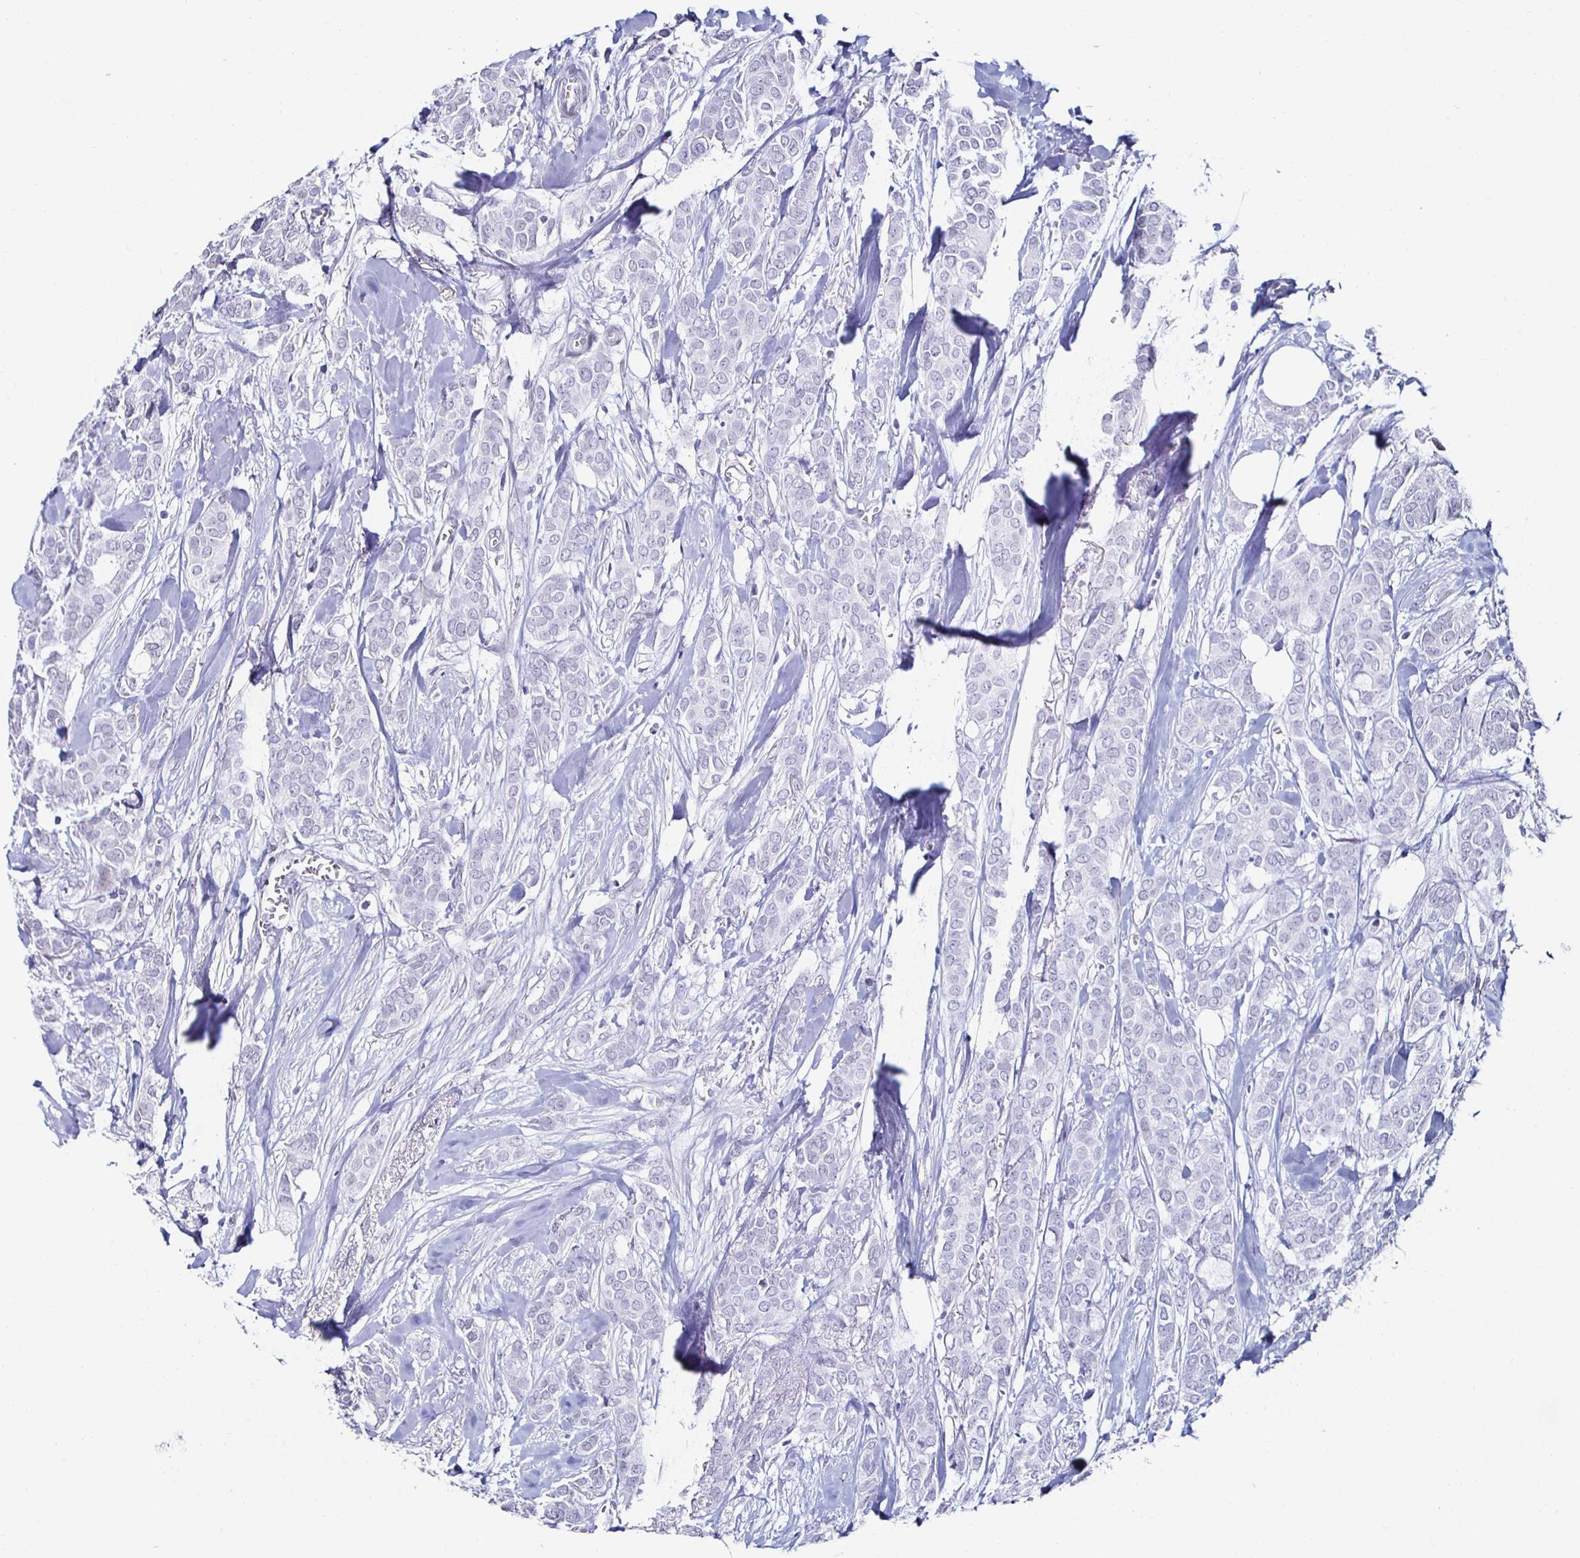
{"staining": {"intensity": "negative", "quantity": "none", "location": "none"}, "tissue": "breast cancer", "cell_type": "Tumor cells", "image_type": "cancer", "snomed": [{"axis": "morphology", "description": "Duct carcinoma"}, {"axis": "topography", "description": "Breast"}], "caption": "Micrograph shows no significant protein positivity in tumor cells of breast cancer.", "gene": "KRT4", "patient": {"sex": "female", "age": 84}}